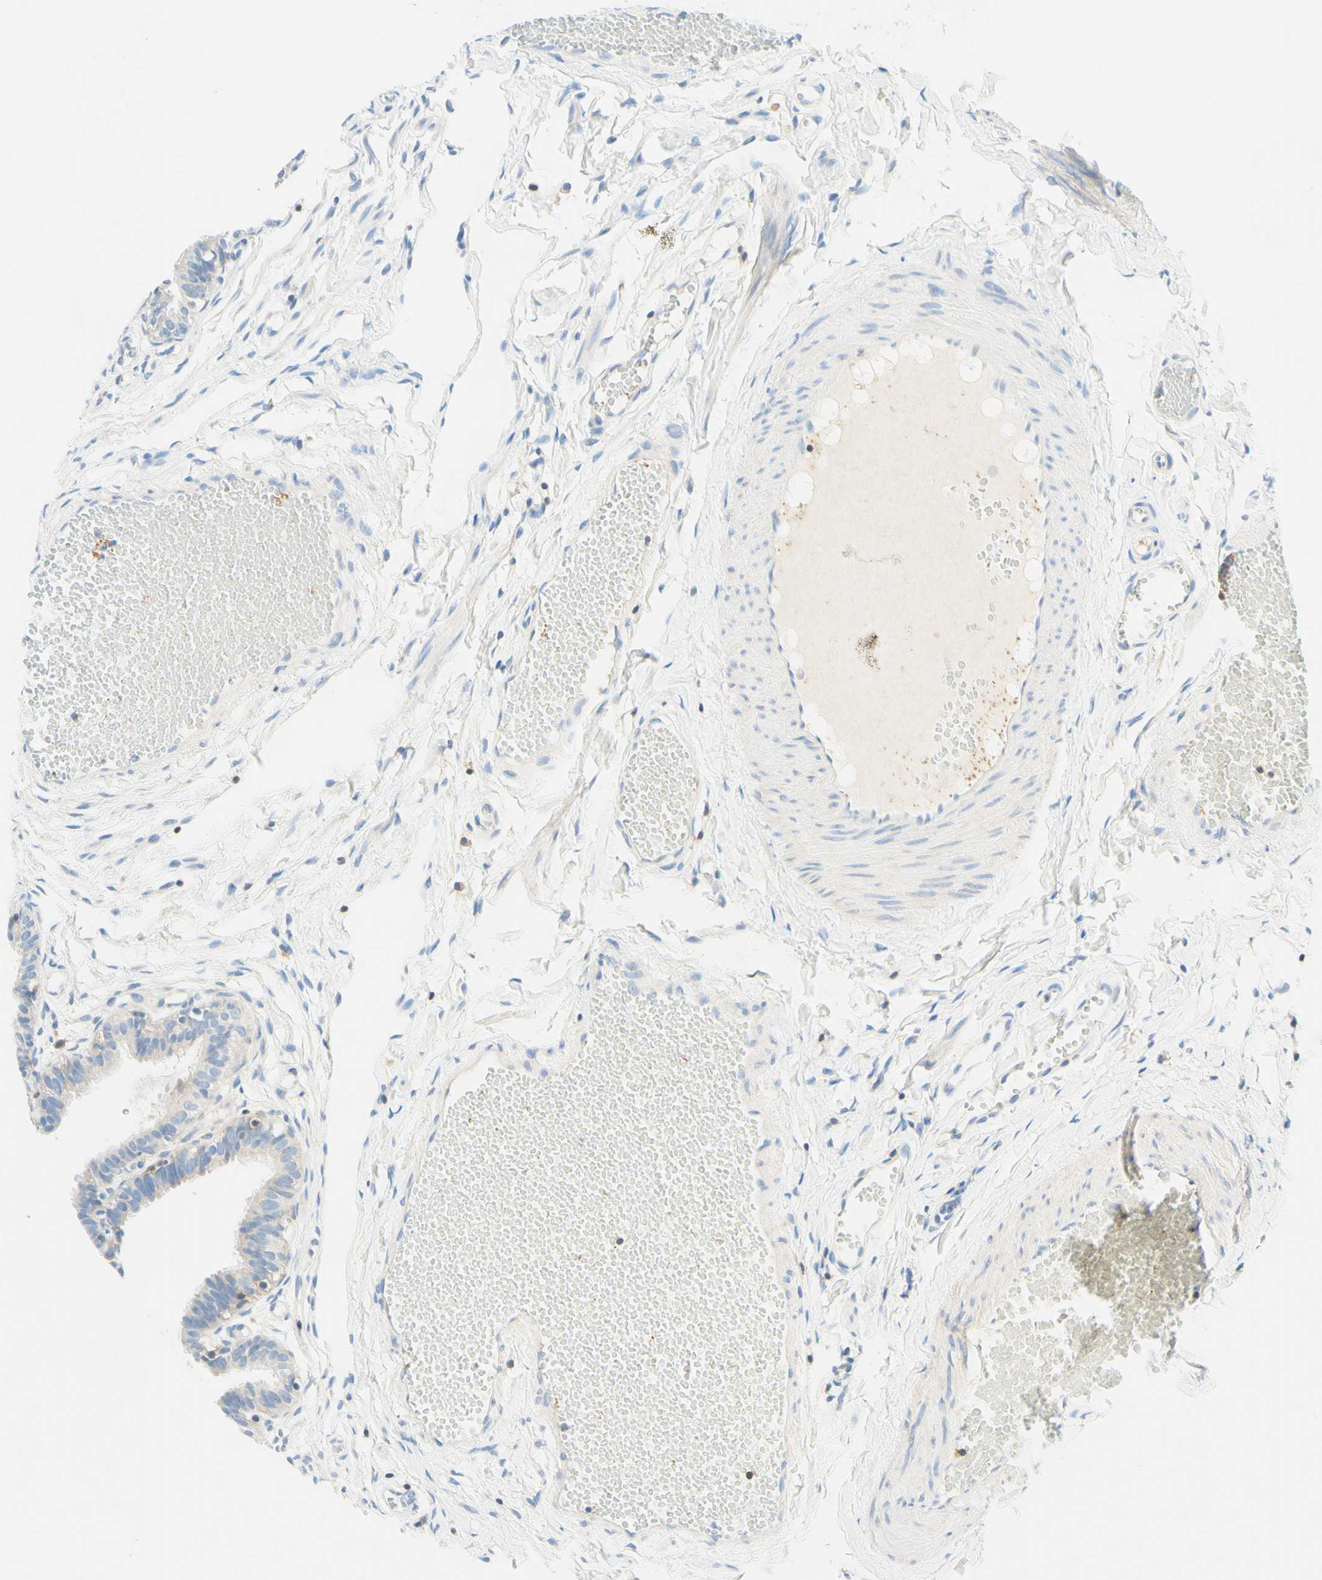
{"staining": {"intensity": "negative", "quantity": "none", "location": "none"}, "tissue": "fallopian tube", "cell_type": "Glandular cells", "image_type": "normal", "snomed": [{"axis": "morphology", "description": "Normal tissue, NOS"}, {"axis": "topography", "description": "Fallopian tube"}, {"axis": "topography", "description": "Placenta"}], "caption": "An immunohistochemistry photomicrograph of normal fallopian tube is shown. There is no staining in glandular cells of fallopian tube. (DAB IHC, high magnification).", "gene": "LAT", "patient": {"sex": "female", "age": 34}}